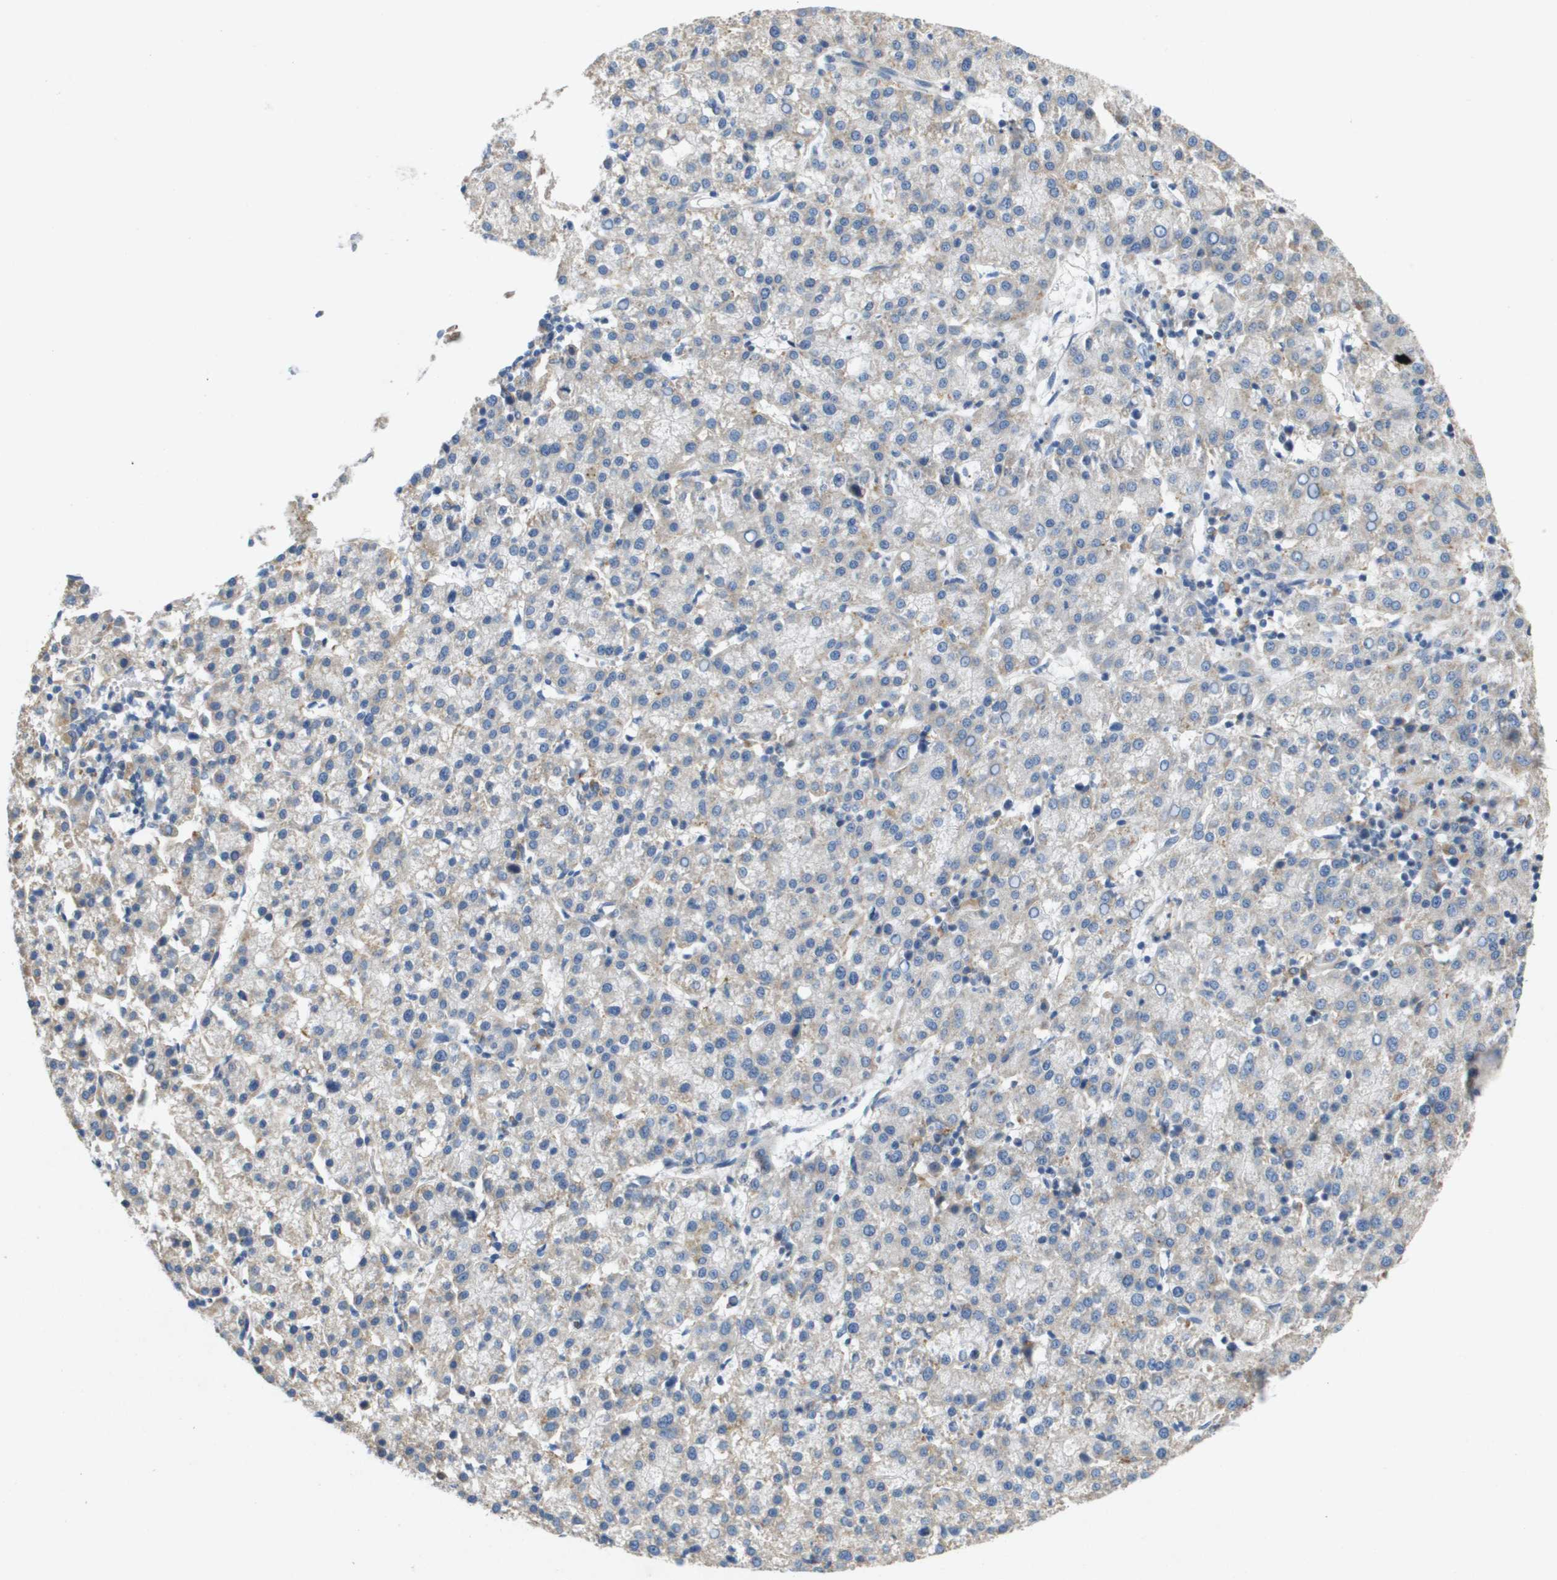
{"staining": {"intensity": "weak", "quantity": "25%-75%", "location": "cytoplasmic/membranous"}, "tissue": "liver cancer", "cell_type": "Tumor cells", "image_type": "cancer", "snomed": [{"axis": "morphology", "description": "Carcinoma, Hepatocellular, NOS"}, {"axis": "topography", "description": "Liver"}], "caption": "Immunohistochemistry (DAB (3,3'-diaminobenzidine)) staining of human hepatocellular carcinoma (liver) shows weak cytoplasmic/membranous protein positivity in approximately 25%-75% of tumor cells.", "gene": "B3GNT5", "patient": {"sex": "female", "age": 58}}